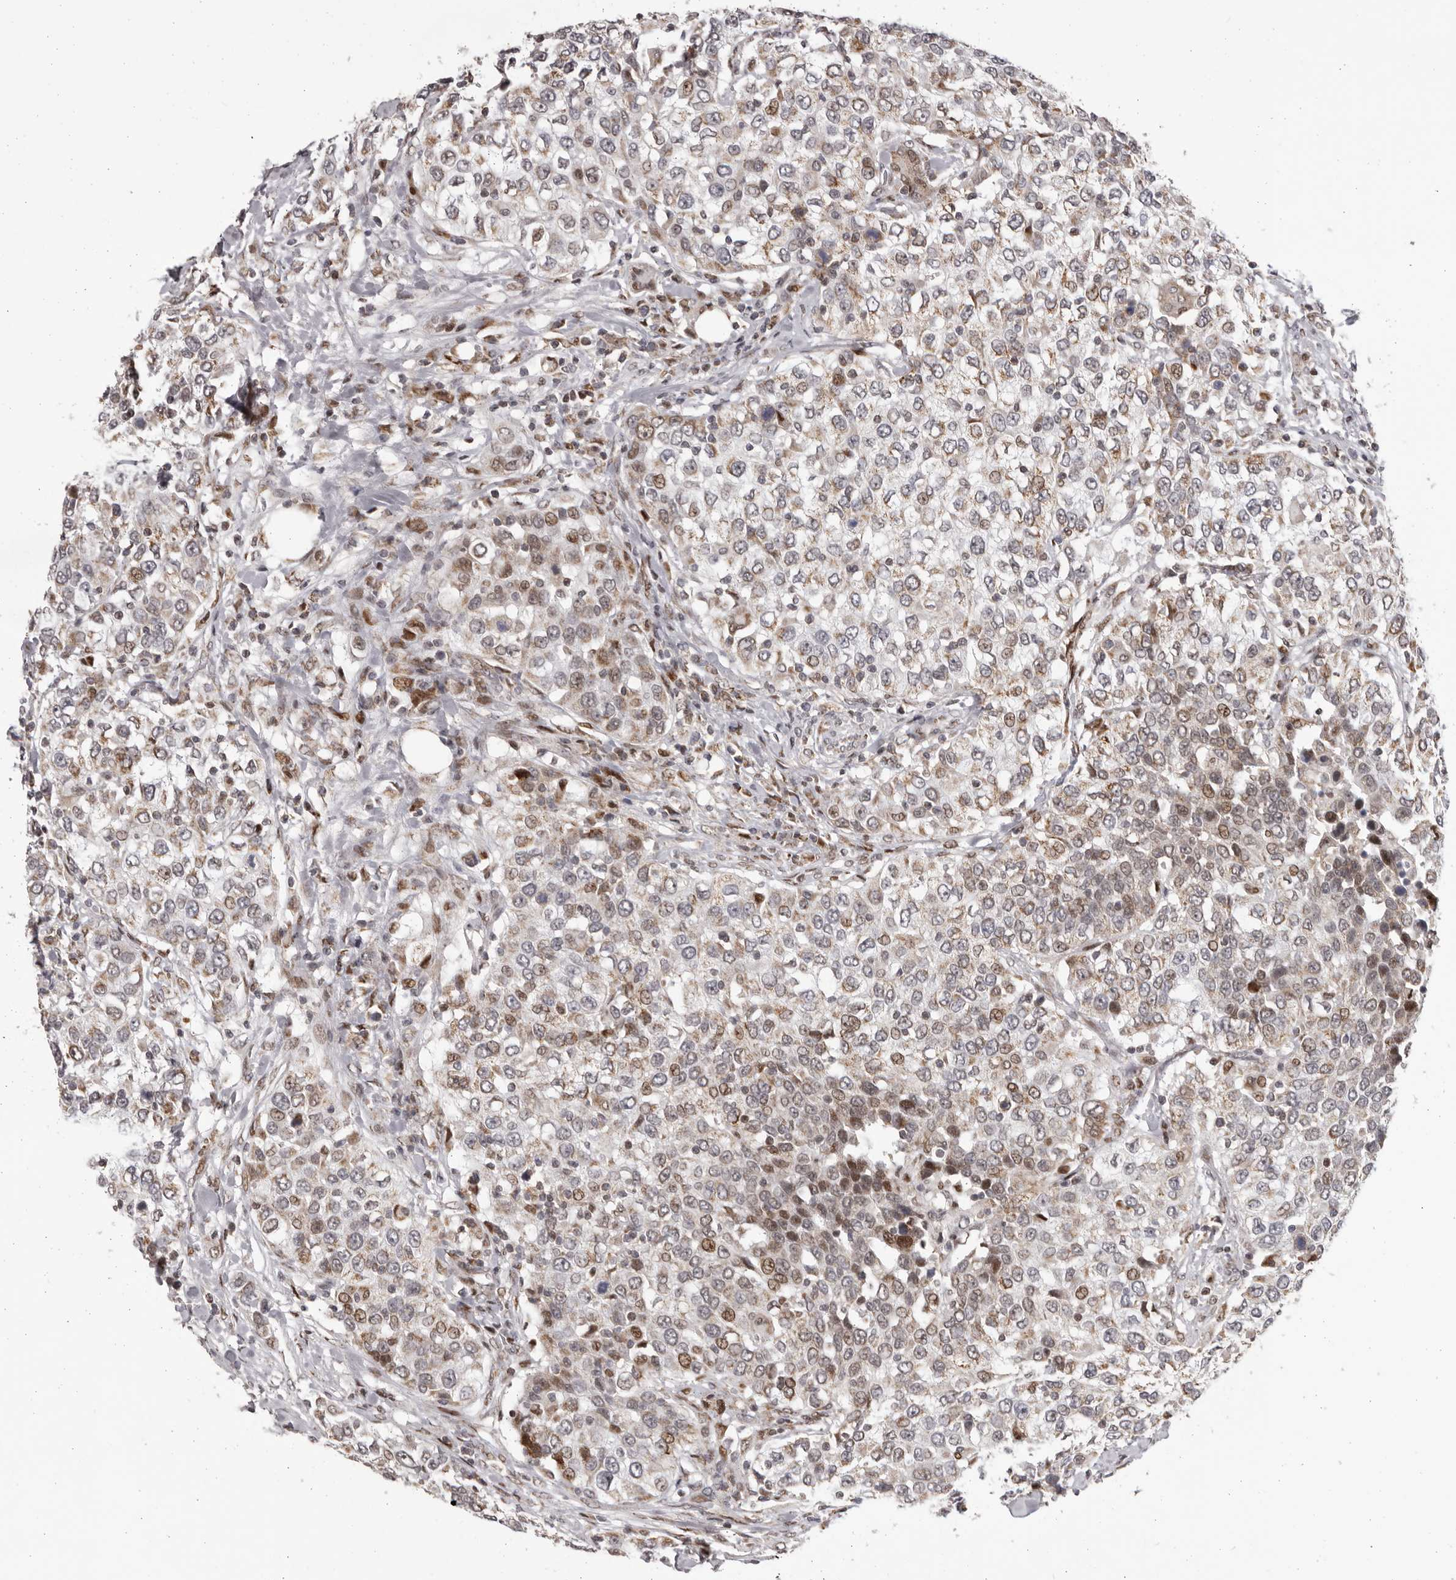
{"staining": {"intensity": "weak", "quantity": ">75%", "location": "cytoplasmic/membranous,nuclear"}, "tissue": "urothelial cancer", "cell_type": "Tumor cells", "image_type": "cancer", "snomed": [{"axis": "morphology", "description": "Urothelial carcinoma, High grade"}, {"axis": "topography", "description": "Urinary bladder"}], "caption": "DAB immunohistochemical staining of human high-grade urothelial carcinoma exhibits weak cytoplasmic/membranous and nuclear protein staining in about >75% of tumor cells.", "gene": "C17orf99", "patient": {"sex": "female", "age": 80}}